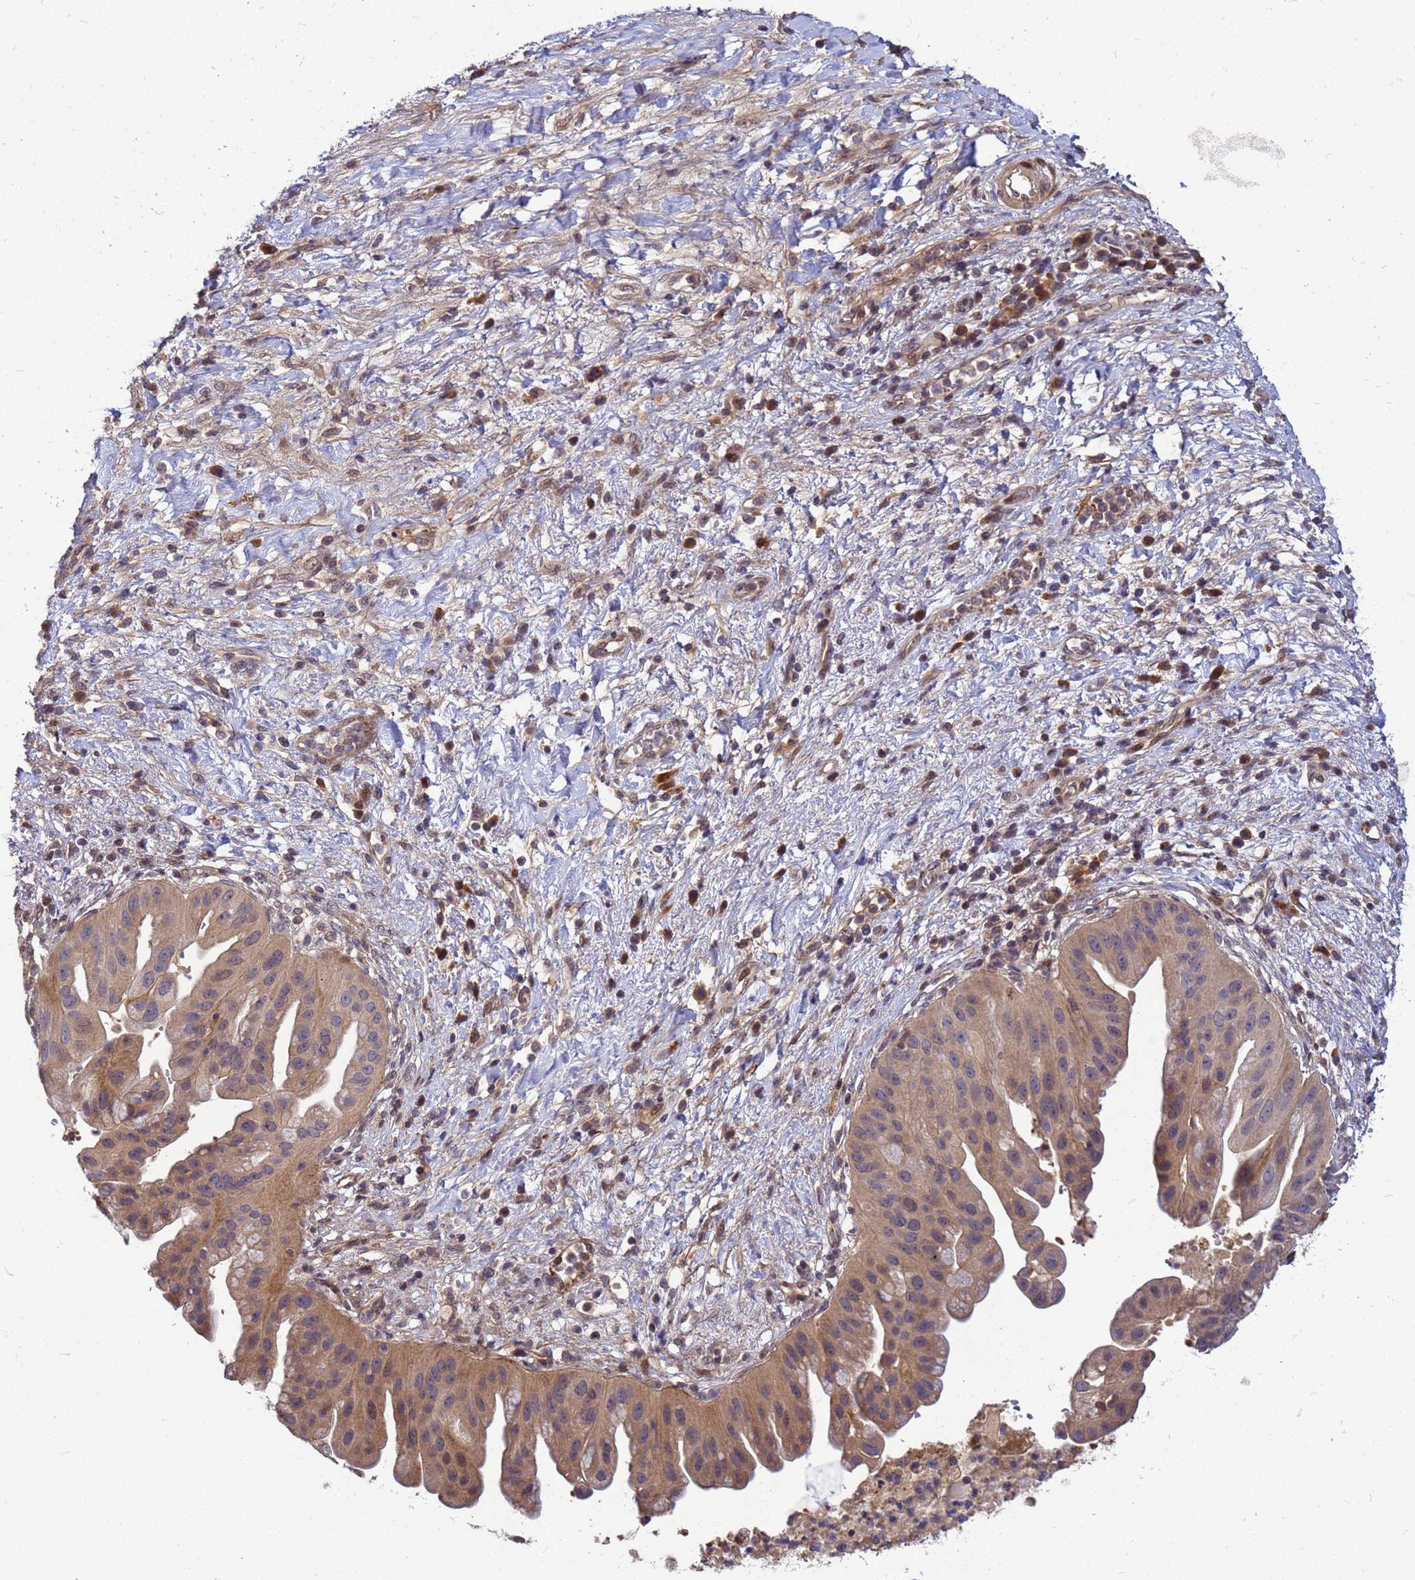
{"staining": {"intensity": "weak", "quantity": ">75%", "location": "cytoplasmic/membranous"}, "tissue": "pancreatic cancer", "cell_type": "Tumor cells", "image_type": "cancer", "snomed": [{"axis": "morphology", "description": "Adenocarcinoma, NOS"}, {"axis": "topography", "description": "Pancreas"}], "caption": "Human pancreatic adenocarcinoma stained with a brown dye demonstrates weak cytoplasmic/membranous positive expression in approximately >75% of tumor cells.", "gene": "DUS4L", "patient": {"sex": "male", "age": 68}}